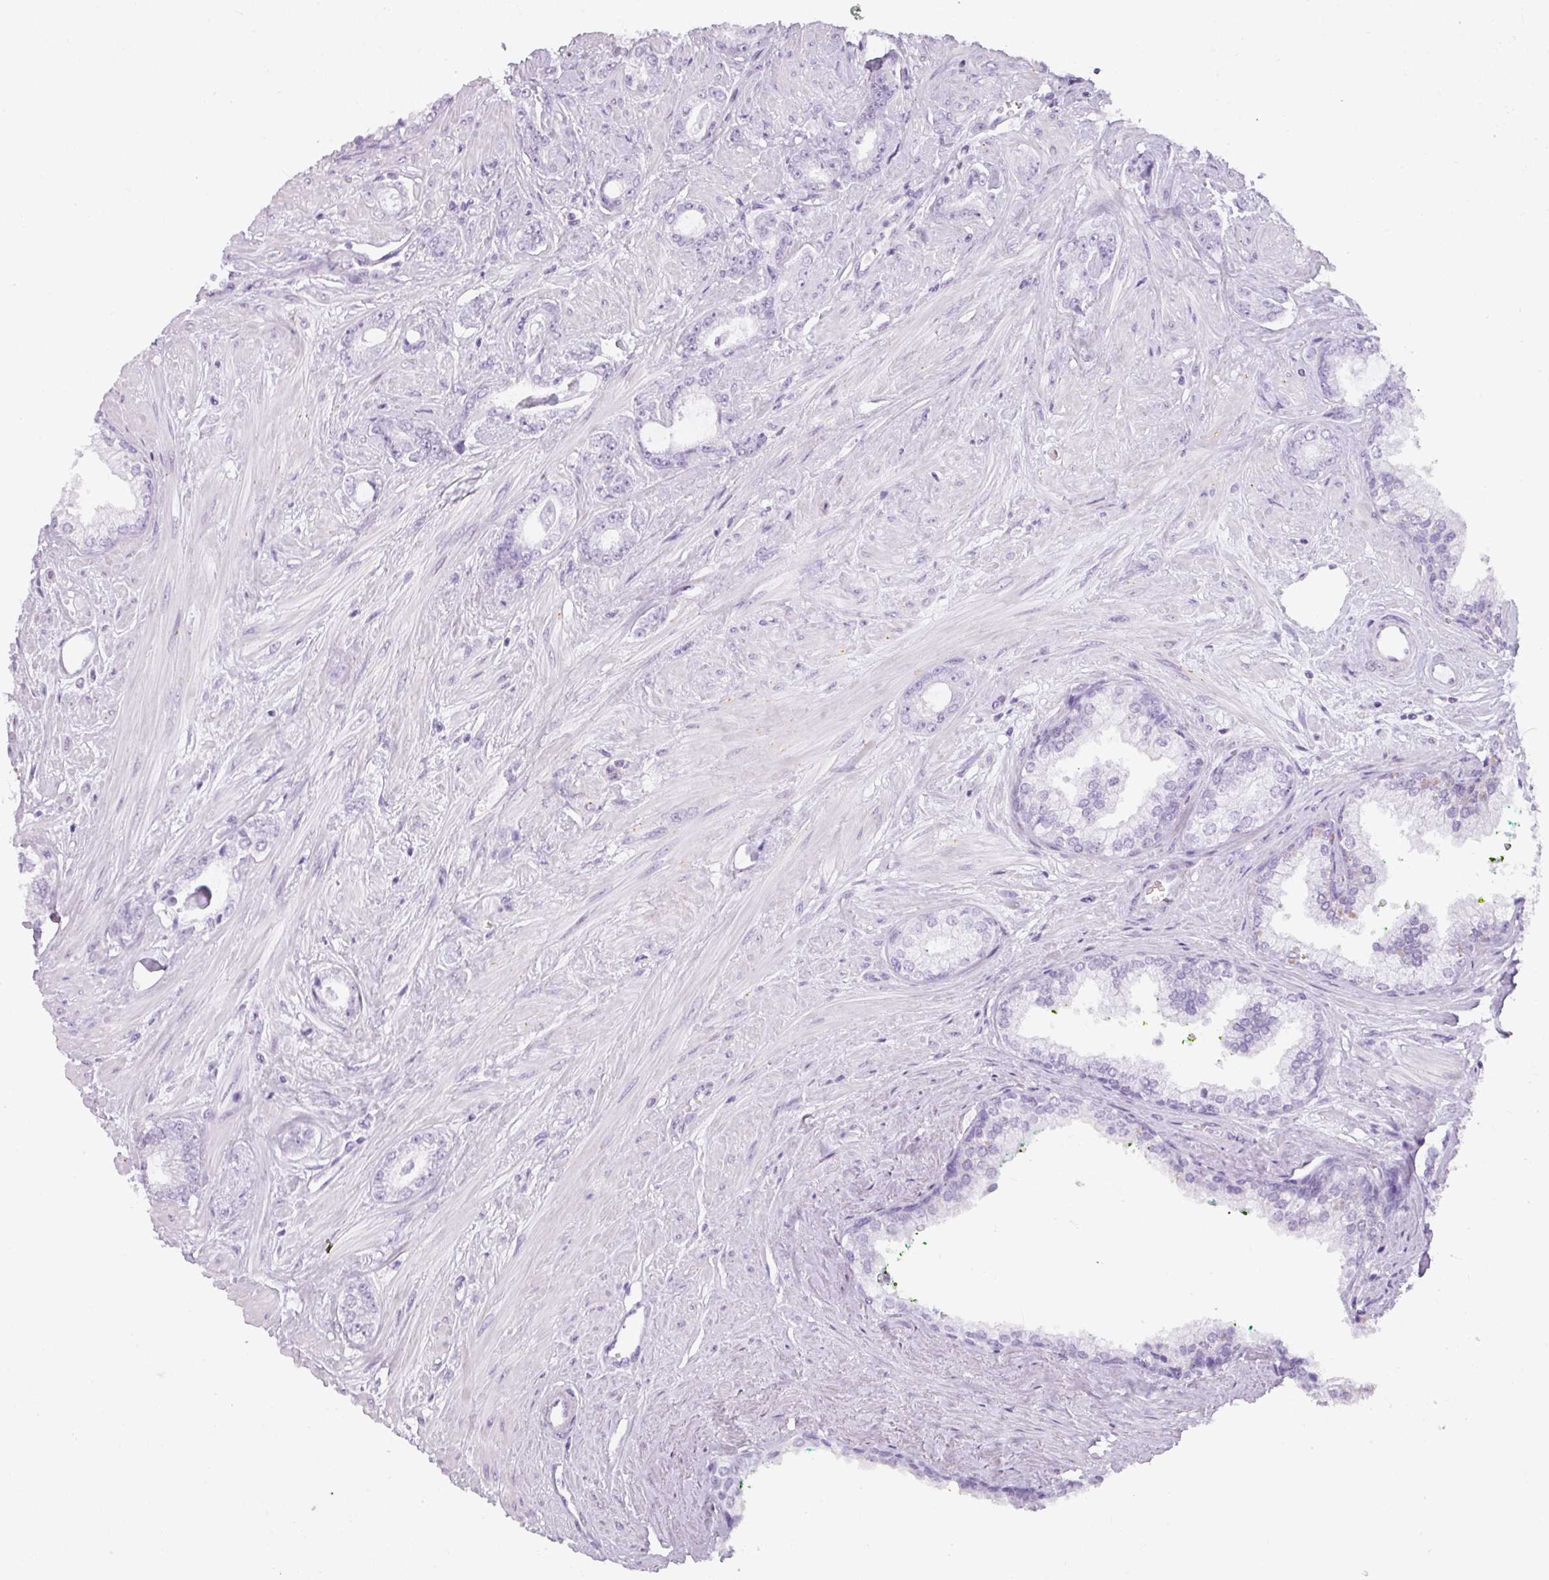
{"staining": {"intensity": "negative", "quantity": "none", "location": "none"}, "tissue": "prostate cancer", "cell_type": "Tumor cells", "image_type": "cancer", "snomed": [{"axis": "morphology", "description": "Adenocarcinoma, Low grade"}, {"axis": "topography", "description": "Prostate"}], "caption": "Protein analysis of low-grade adenocarcinoma (prostate) reveals no significant positivity in tumor cells.", "gene": "TMEM42", "patient": {"sex": "male", "age": 60}}